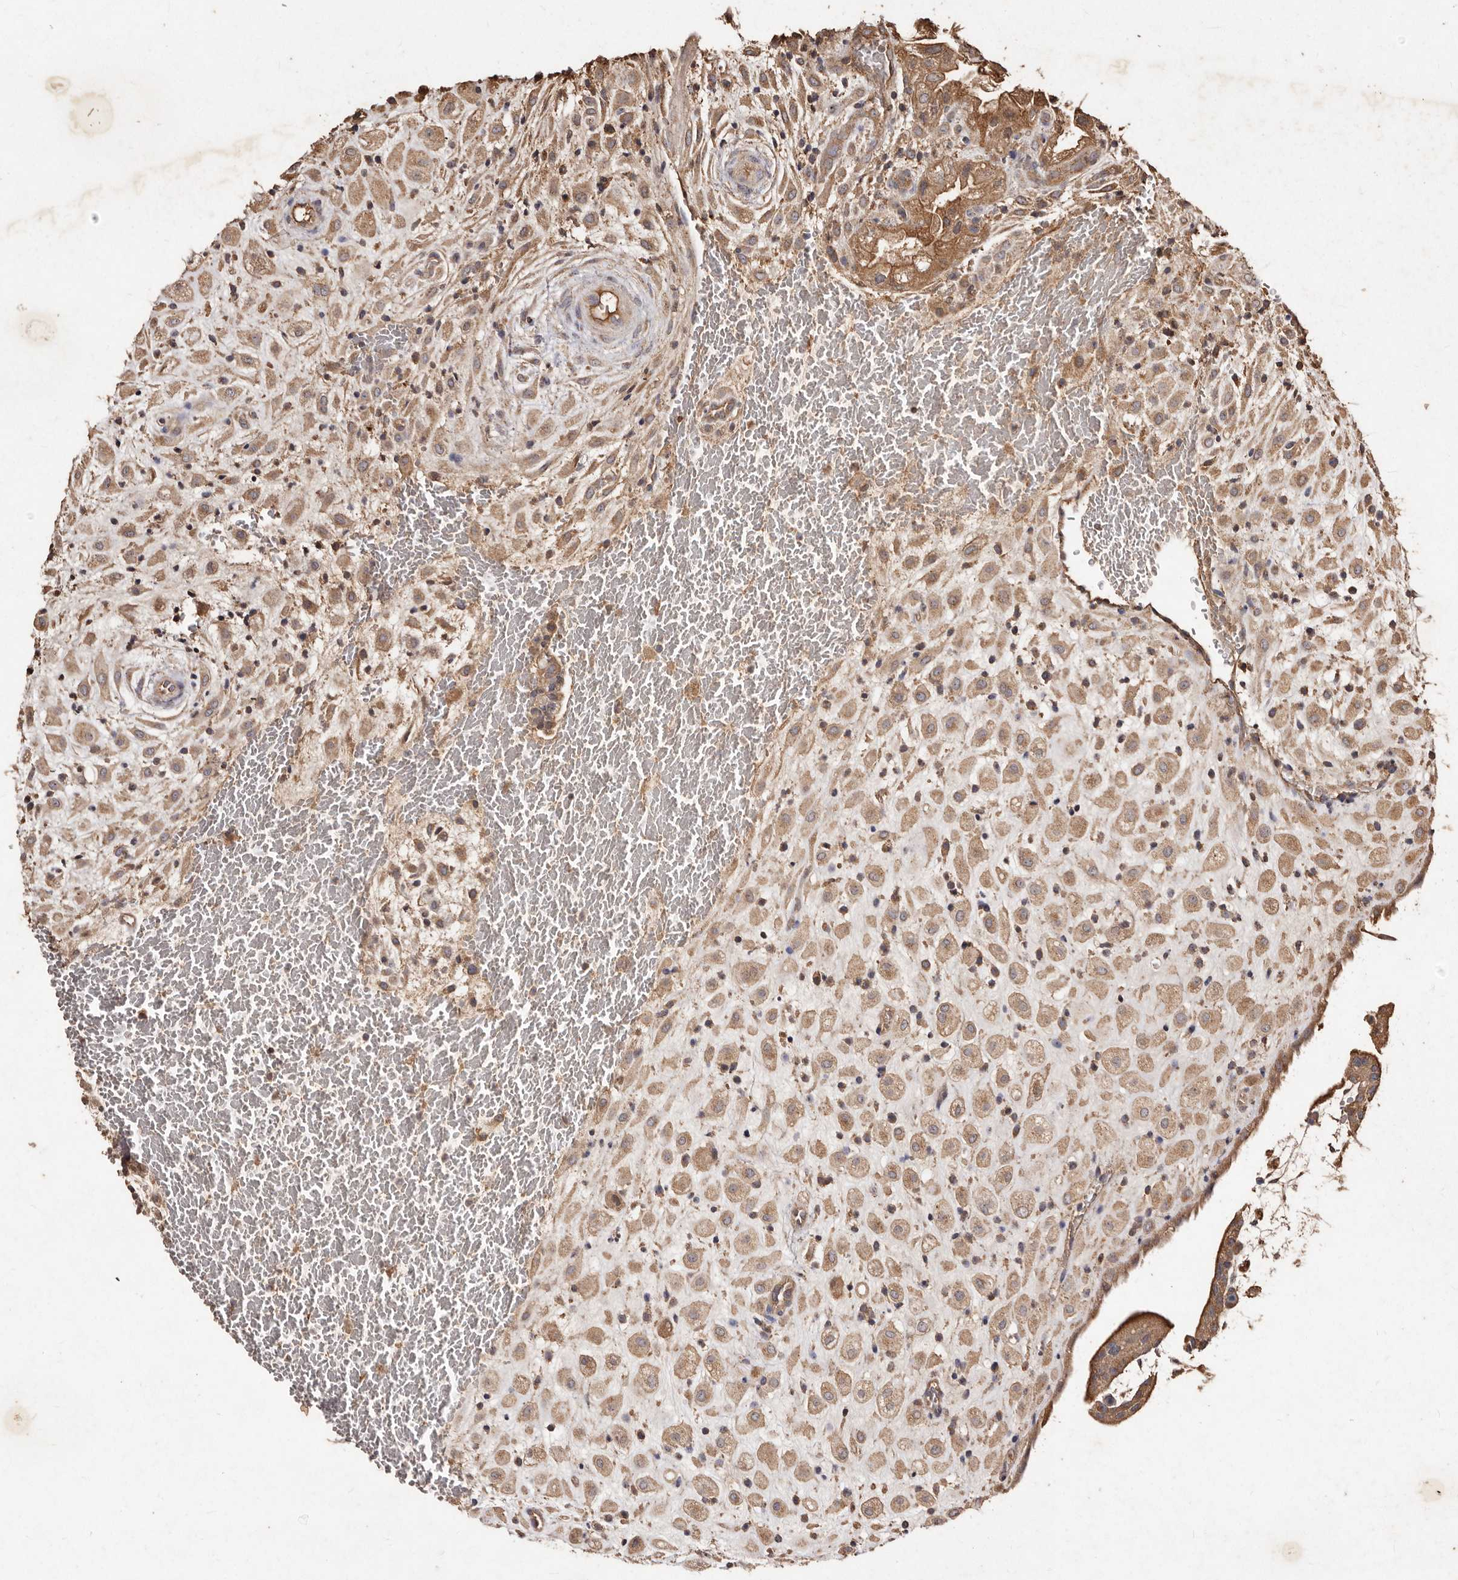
{"staining": {"intensity": "moderate", "quantity": ">75%", "location": "cytoplasmic/membranous"}, "tissue": "placenta", "cell_type": "Decidual cells", "image_type": "normal", "snomed": [{"axis": "morphology", "description": "Normal tissue, NOS"}, {"axis": "topography", "description": "Placenta"}], "caption": "Protein expression analysis of normal placenta exhibits moderate cytoplasmic/membranous staining in approximately >75% of decidual cells.", "gene": "FARS2", "patient": {"sex": "female", "age": 35}}